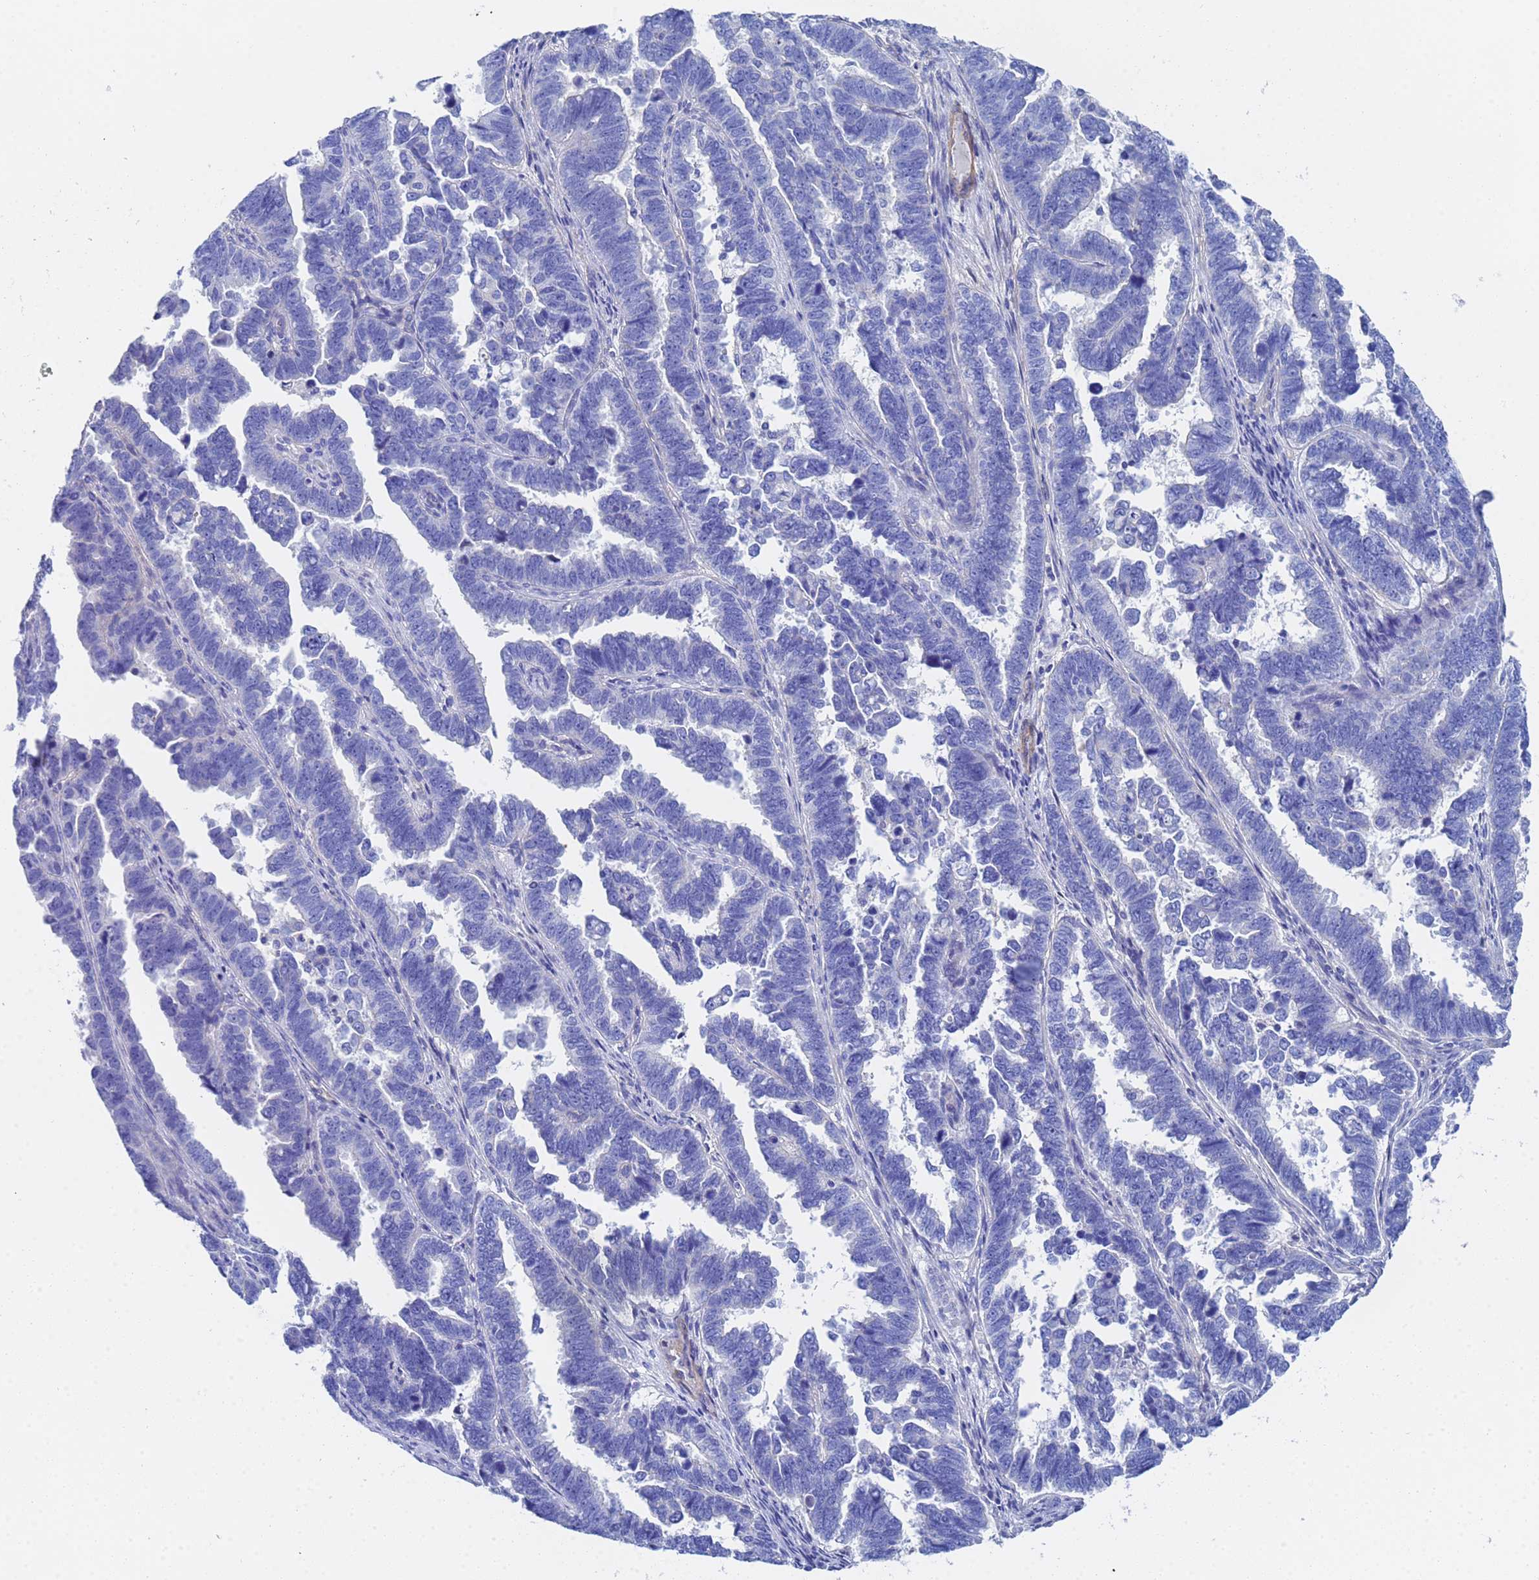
{"staining": {"intensity": "negative", "quantity": "none", "location": "none"}, "tissue": "endometrial cancer", "cell_type": "Tumor cells", "image_type": "cancer", "snomed": [{"axis": "morphology", "description": "Adenocarcinoma, NOS"}, {"axis": "topography", "description": "Endometrium"}], "caption": "IHC of human adenocarcinoma (endometrial) displays no positivity in tumor cells.", "gene": "CST4", "patient": {"sex": "female", "age": 75}}